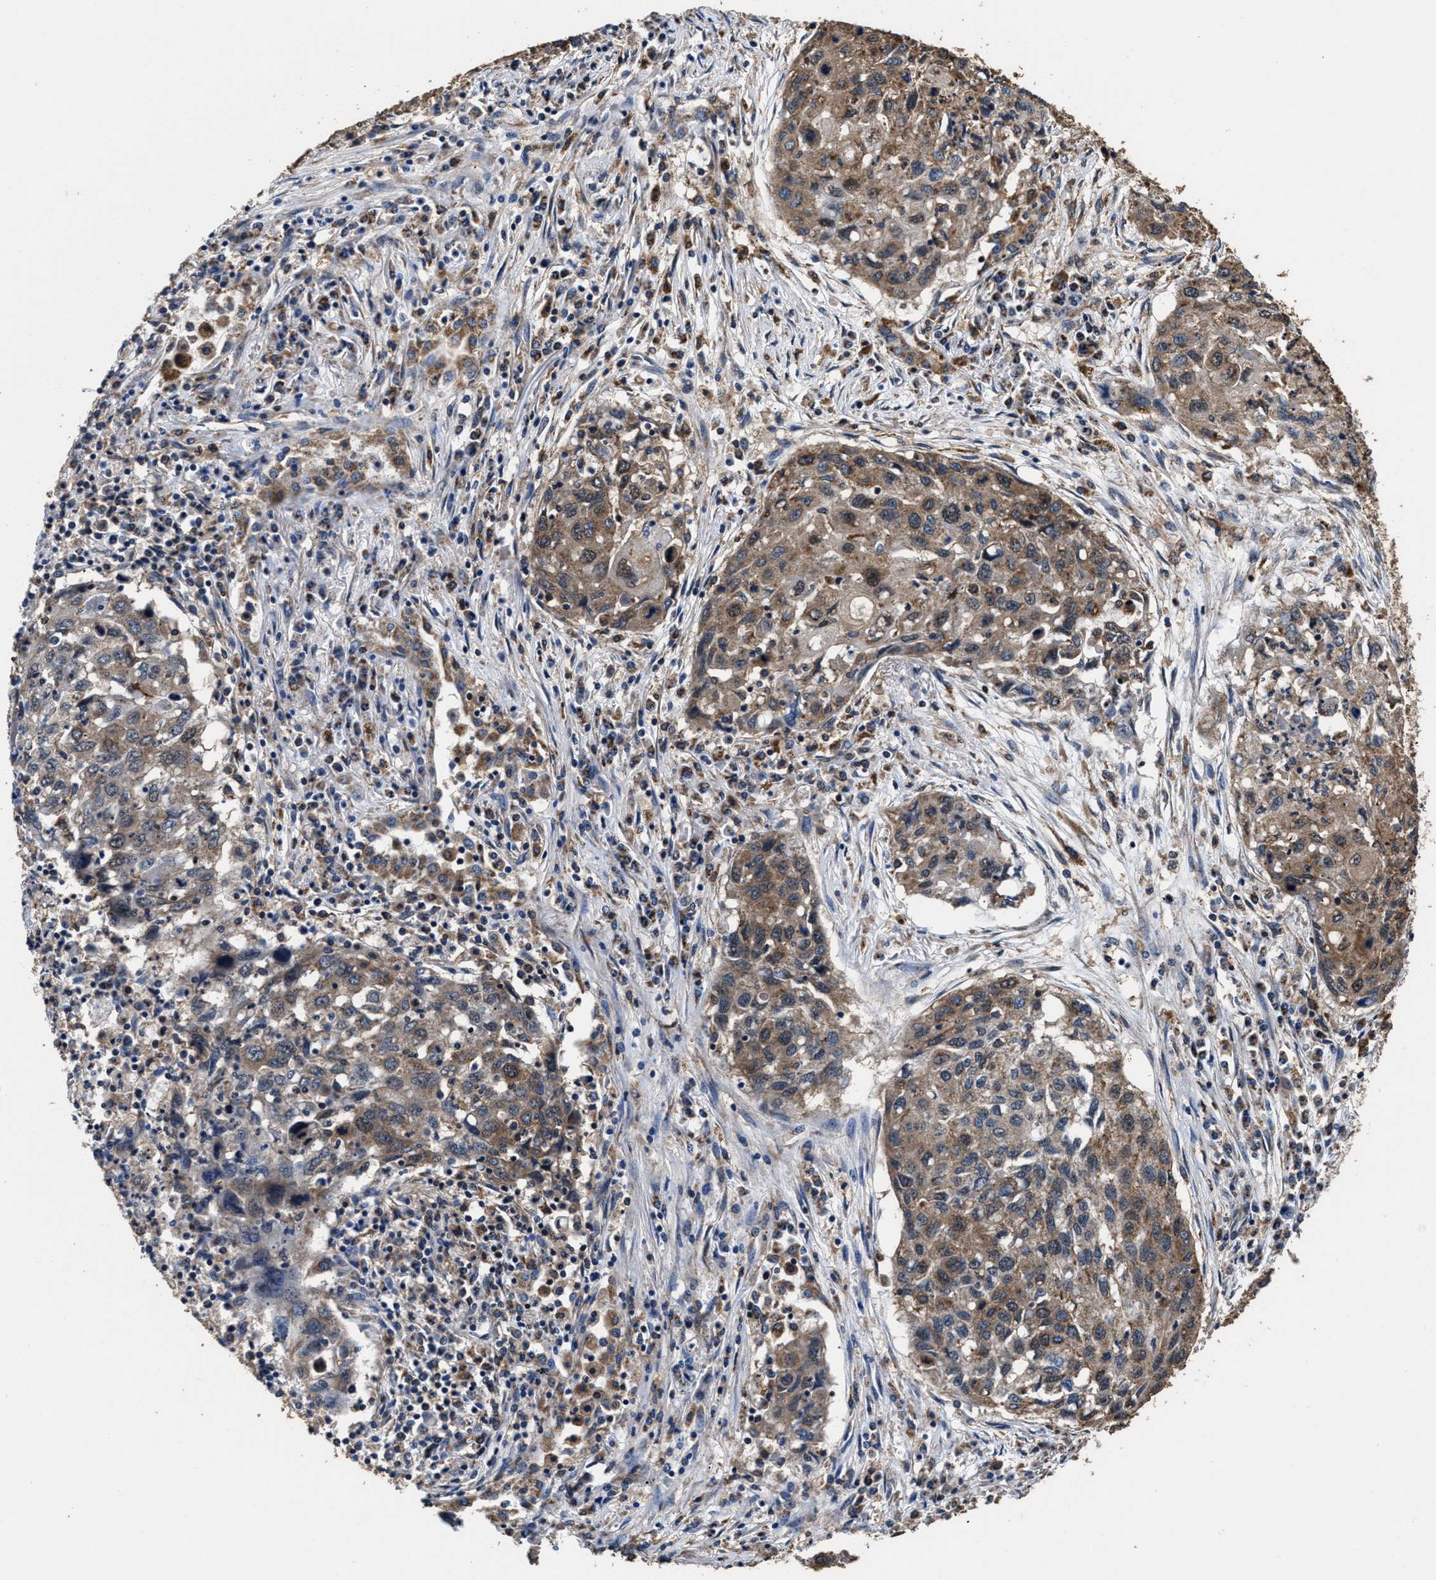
{"staining": {"intensity": "moderate", "quantity": ">75%", "location": "cytoplasmic/membranous"}, "tissue": "lung cancer", "cell_type": "Tumor cells", "image_type": "cancer", "snomed": [{"axis": "morphology", "description": "Squamous cell carcinoma, NOS"}, {"axis": "topography", "description": "Lung"}], "caption": "Human lung cancer (squamous cell carcinoma) stained with a brown dye demonstrates moderate cytoplasmic/membranous positive expression in approximately >75% of tumor cells.", "gene": "ACLY", "patient": {"sex": "female", "age": 63}}